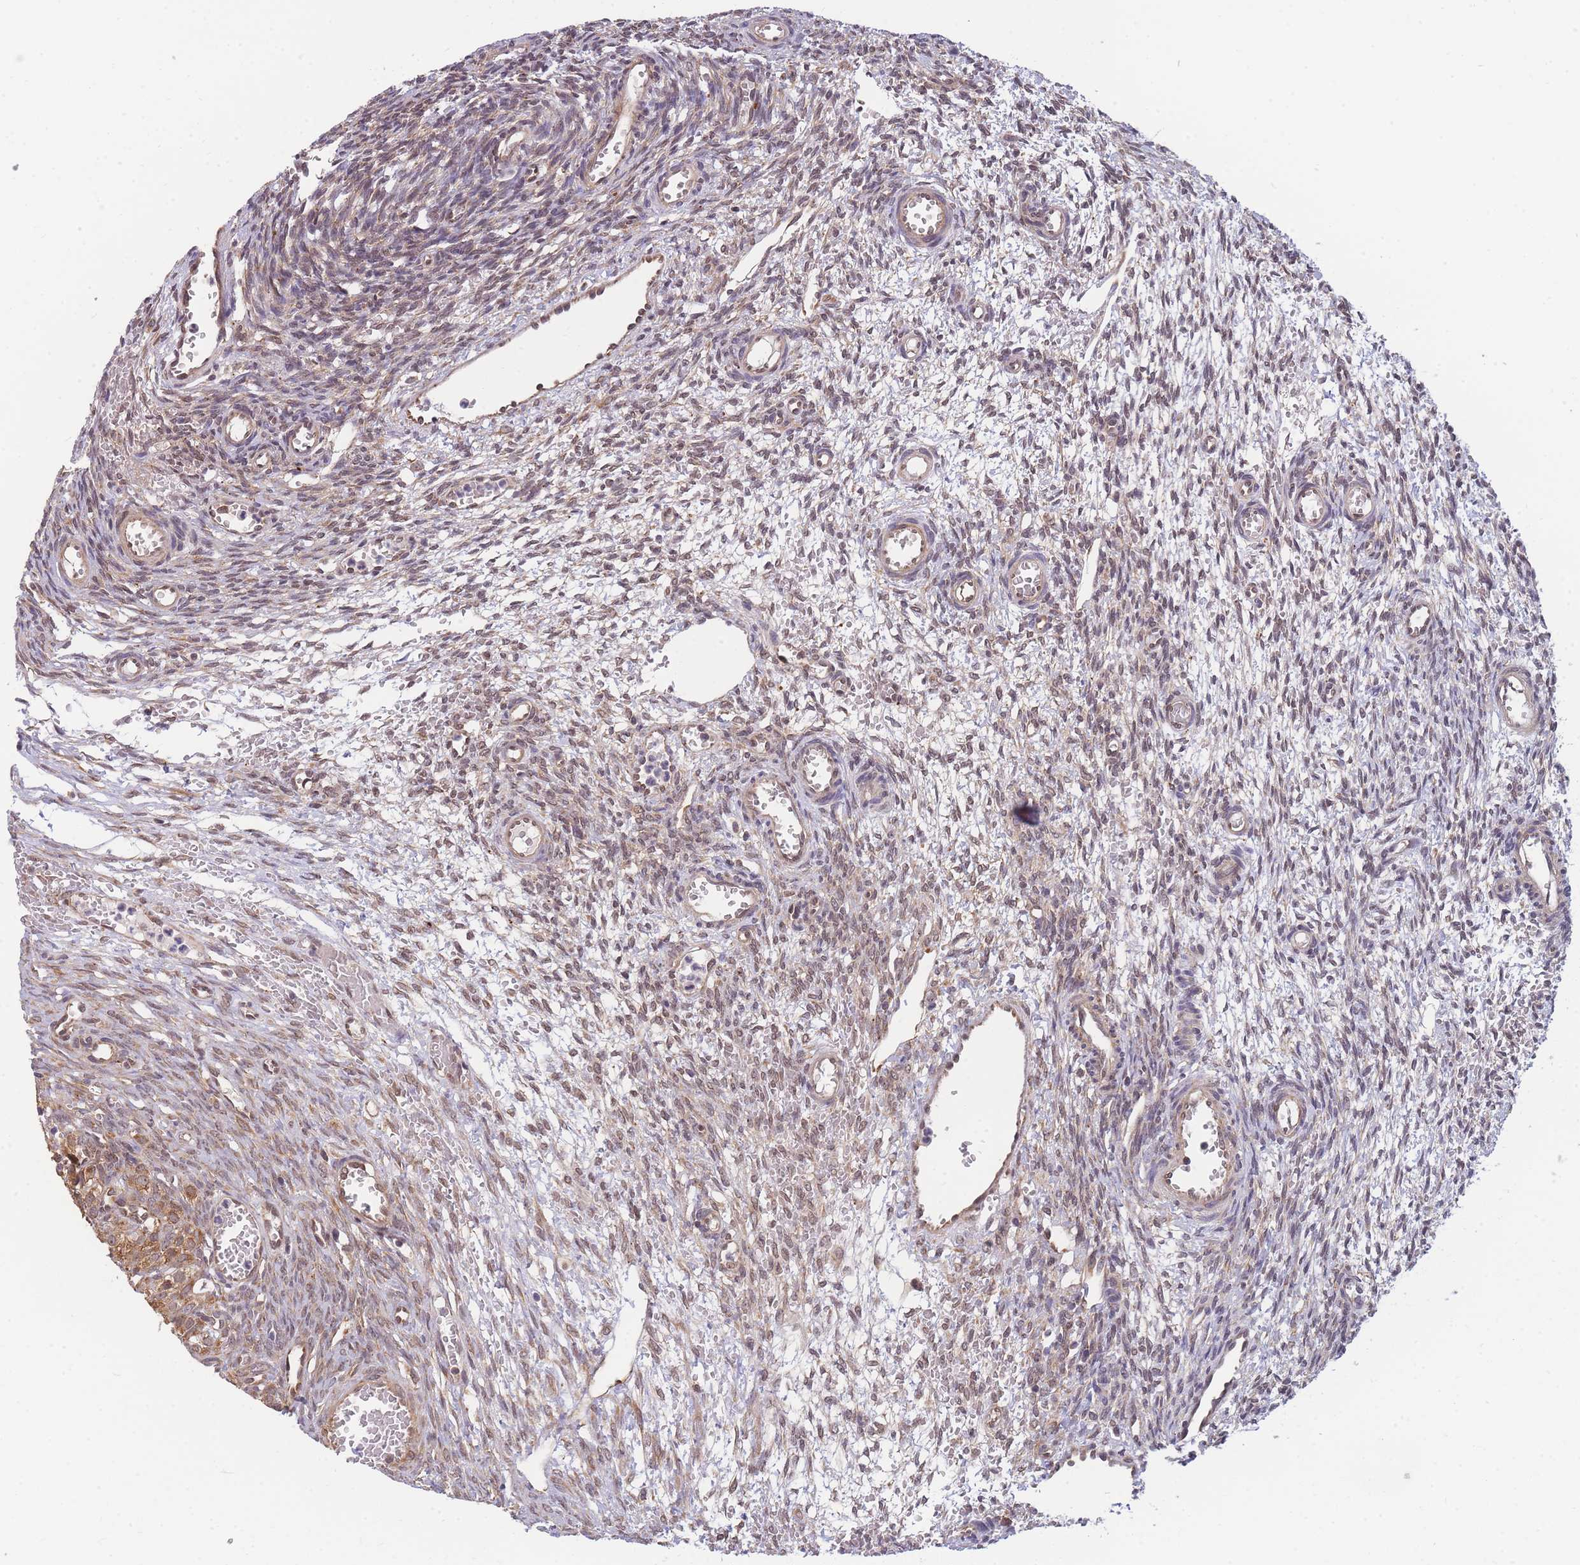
{"staining": {"intensity": "weak", "quantity": "25%-75%", "location": "cytoplasmic/membranous"}, "tissue": "ovary", "cell_type": "Ovarian stroma cells", "image_type": "normal", "snomed": [{"axis": "morphology", "description": "Normal tissue, NOS"}, {"axis": "topography", "description": "Ovary"}], "caption": "Brown immunohistochemical staining in unremarkable human ovary displays weak cytoplasmic/membranous staining in about 25%-75% of ovarian stroma cells.", "gene": "ENSG00000276345", "patient": {"sex": "female", "age": 39}}